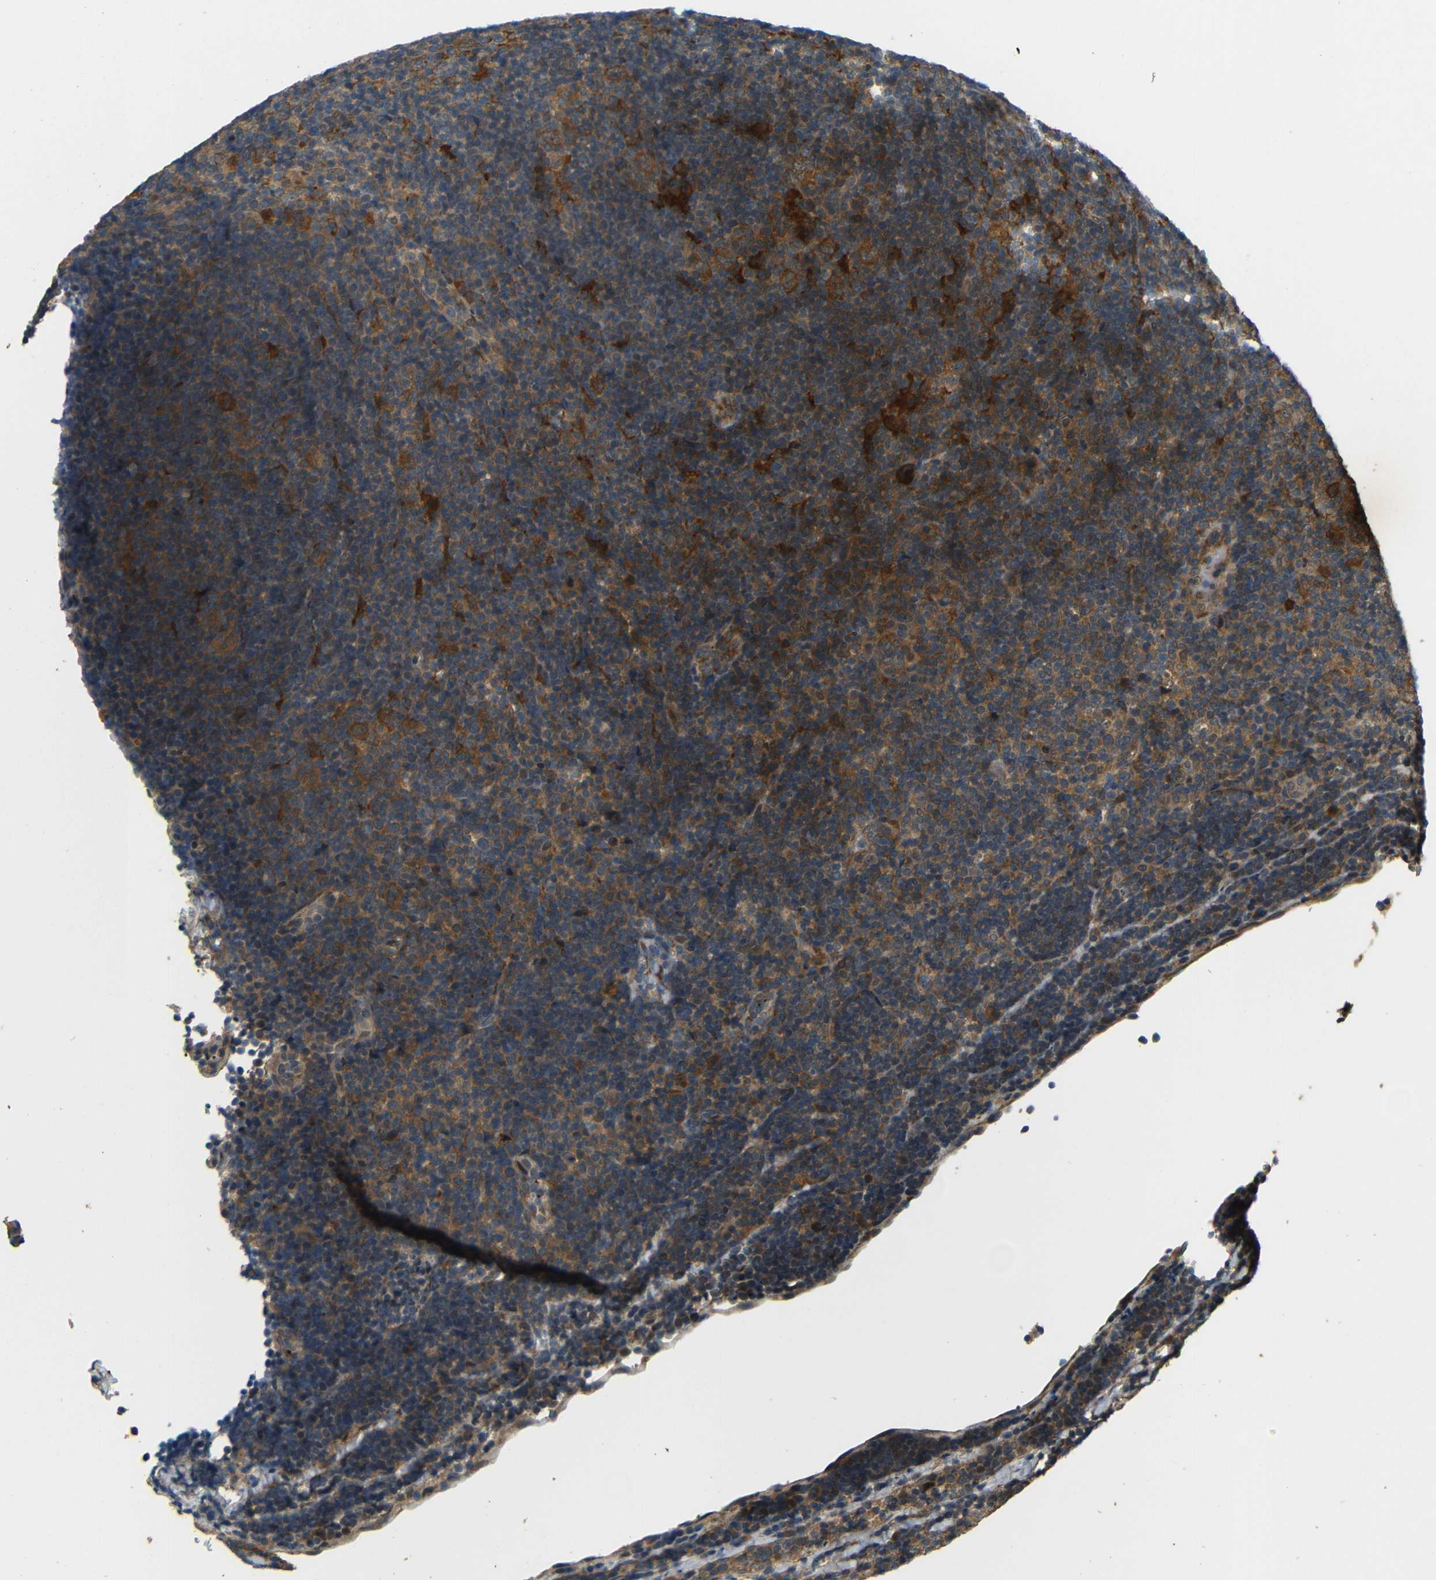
{"staining": {"intensity": "strong", "quantity": ">75%", "location": "cytoplasmic/membranous"}, "tissue": "lymphoma", "cell_type": "Tumor cells", "image_type": "cancer", "snomed": [{"axis": "morphology", "description": "Hodgkin's disease, NOS"}, {"axis": "topography", "description": "Lymph node"}], "caption": "Protein expression by IHC displays strong cytoplasmic/membranous expression in approximately >75% of tumor cells in lymphoma.", "gene": "EPHB2", "patient": {"sex": "female", "age": 57}}